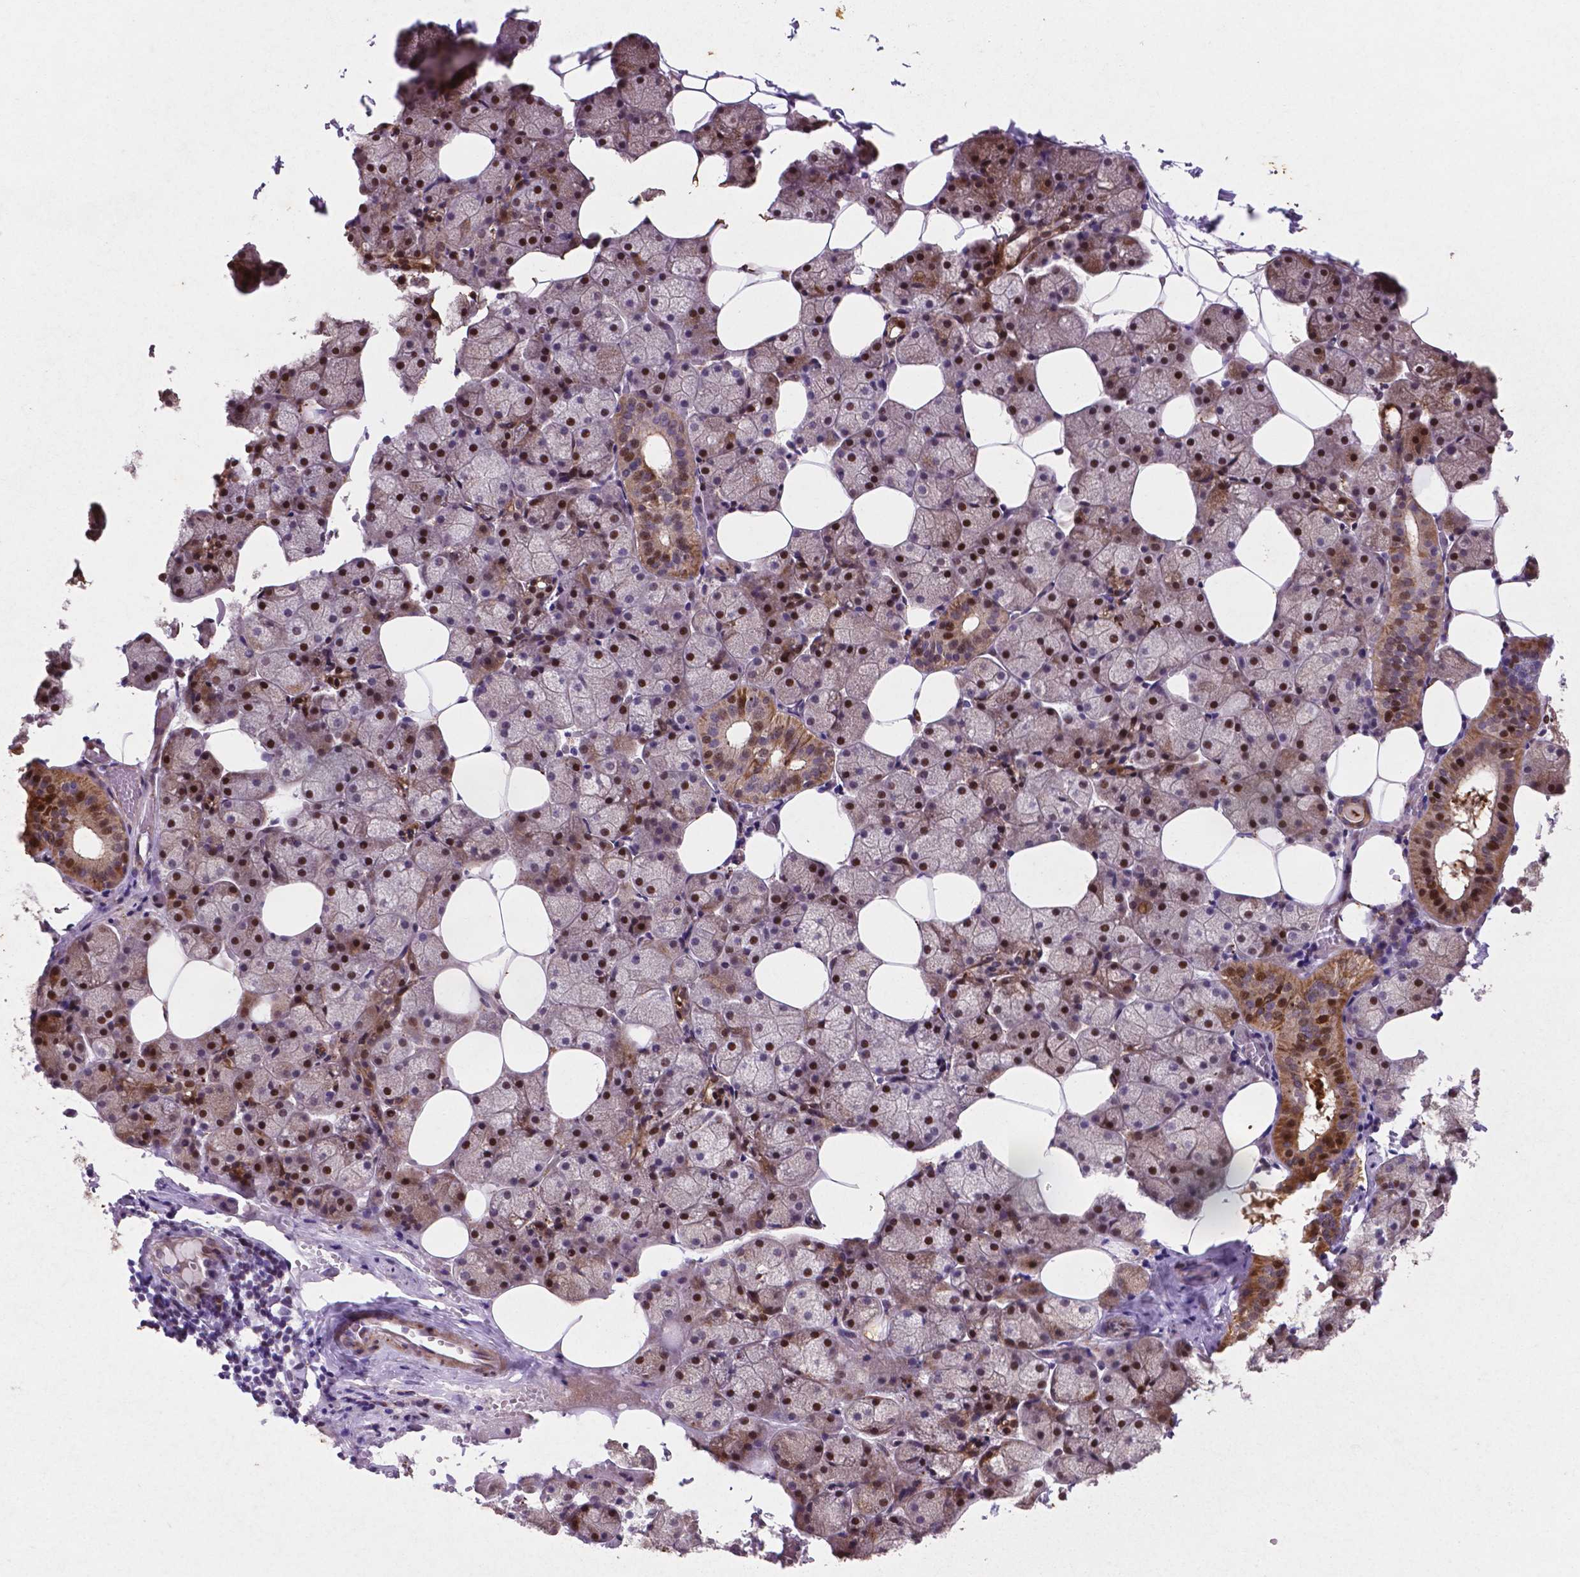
{"staining": {"intensity": "strong", "quantity": "25%-75%", "location": "cytoplasmic/membranous,nuclear"}, "tissue": "salivary gland", "cell_type": "Glandular cells", "image_type": "normal", "snomed": [{"axis": "morphology", "description": "Normal tissue, NOS"}, {"axis": "topography", "description": "Salivary gland"}], "caption": "A brown stain highlights strong cytoplasmic/membranous,nuclear positivity of a protein in glandular cells of benign human salivary gland. Nuclei are stained in blue.", "gene": "TM4SF20", "patient": {"sex": "male", "age": 38}}